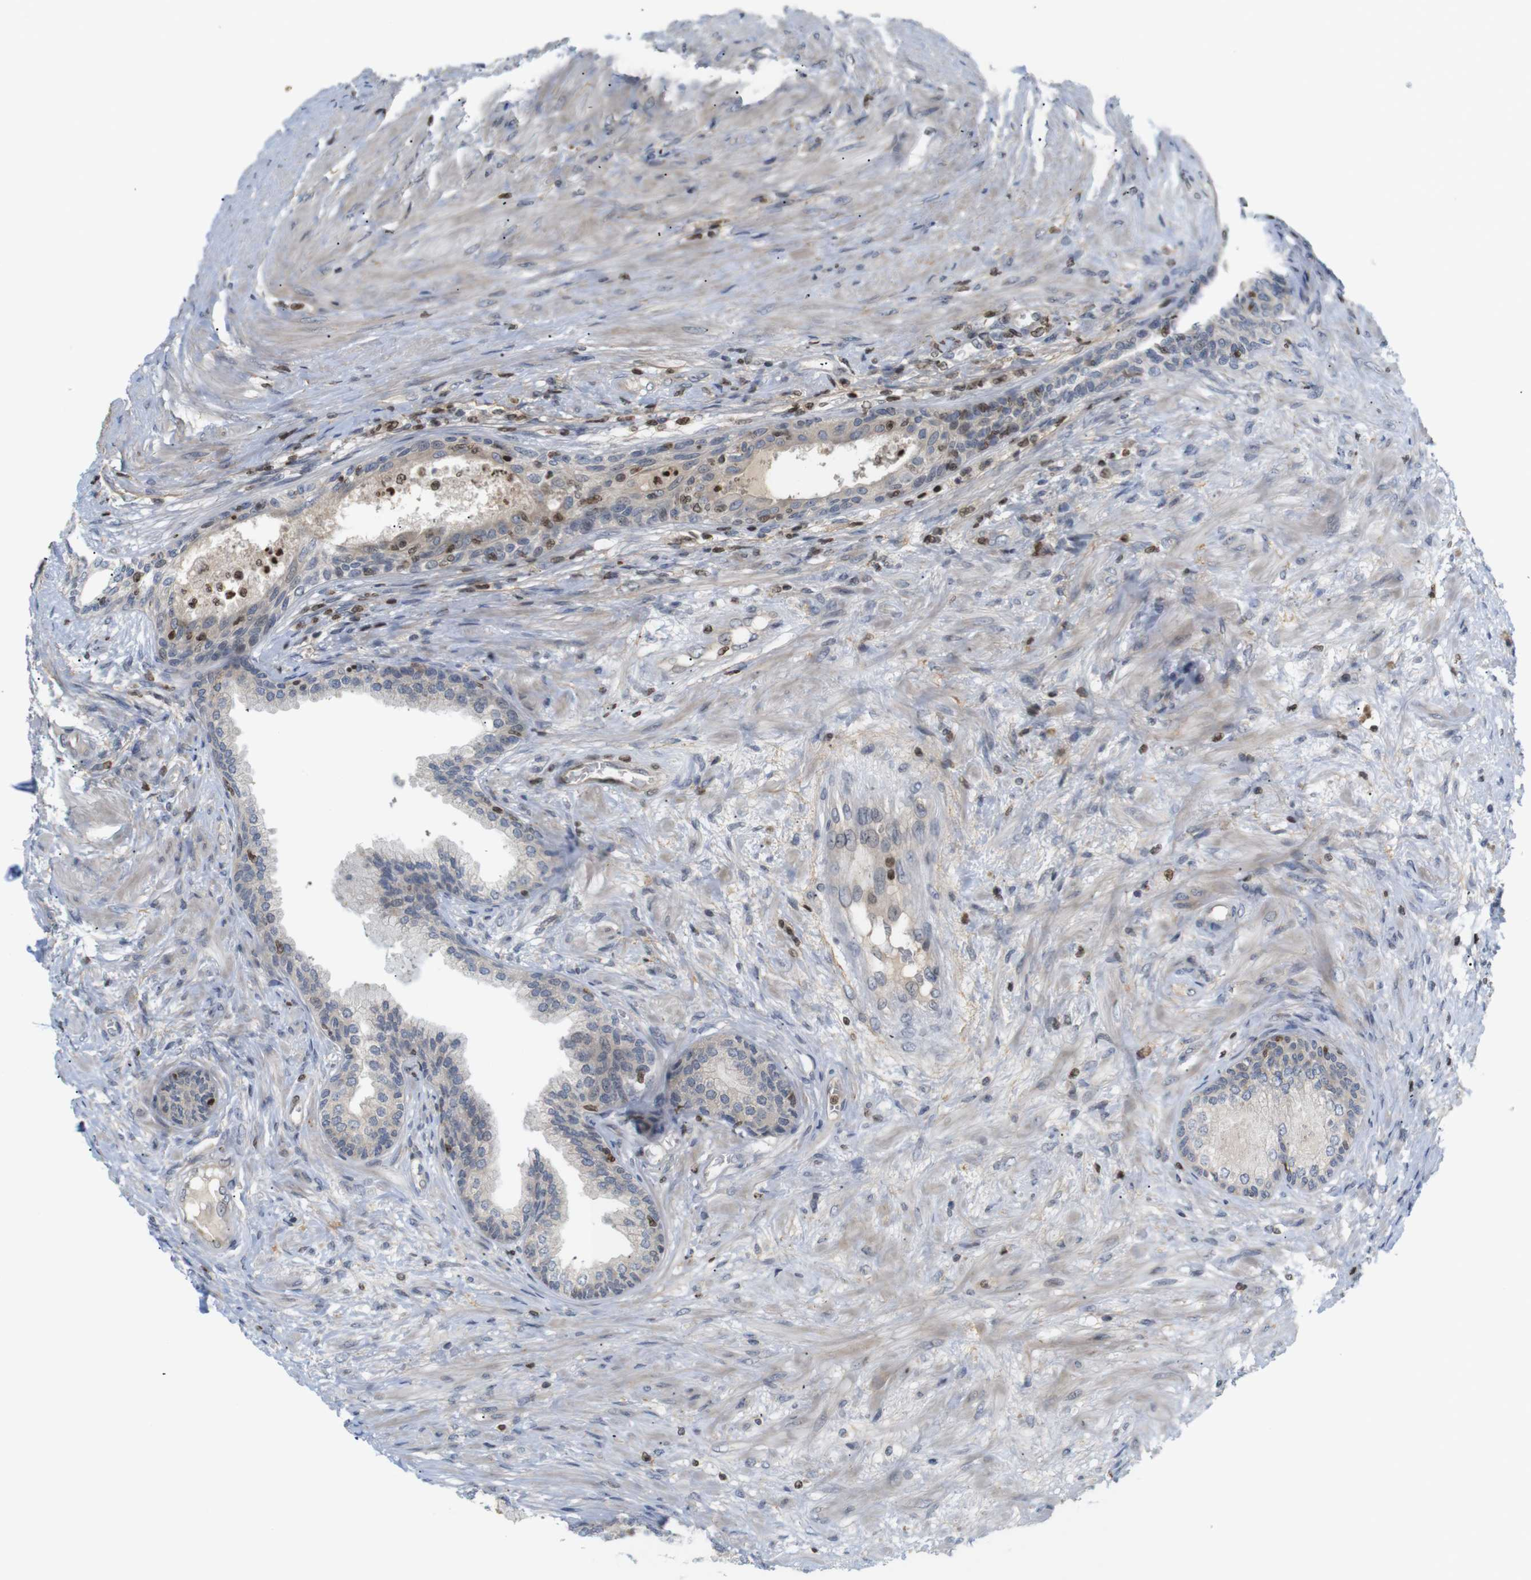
{"staining": {"intensity": "moderate", "quantity": "<25%", "location": "nuclear"}, "tissue": "prostate", "cell_type": "Glandular cells", "image_type": "normal", "snomed": [{"axis": "morphology", "description": "Normal tissue, NOS"}, {"axis": "topography", "description": "Prostate"}], "caption": "Immunohistochemical staining of unremarkable human prostate displays <25% levels of moderate nuclear protein staining in approximately <25% of glandular cells. (Stains: DAB in brown, nuclei in blue, Microscopy: brightfield microscopy at high magnification).", "gene": "MBD1", "patient": {"sex": "male", "age": 76}}